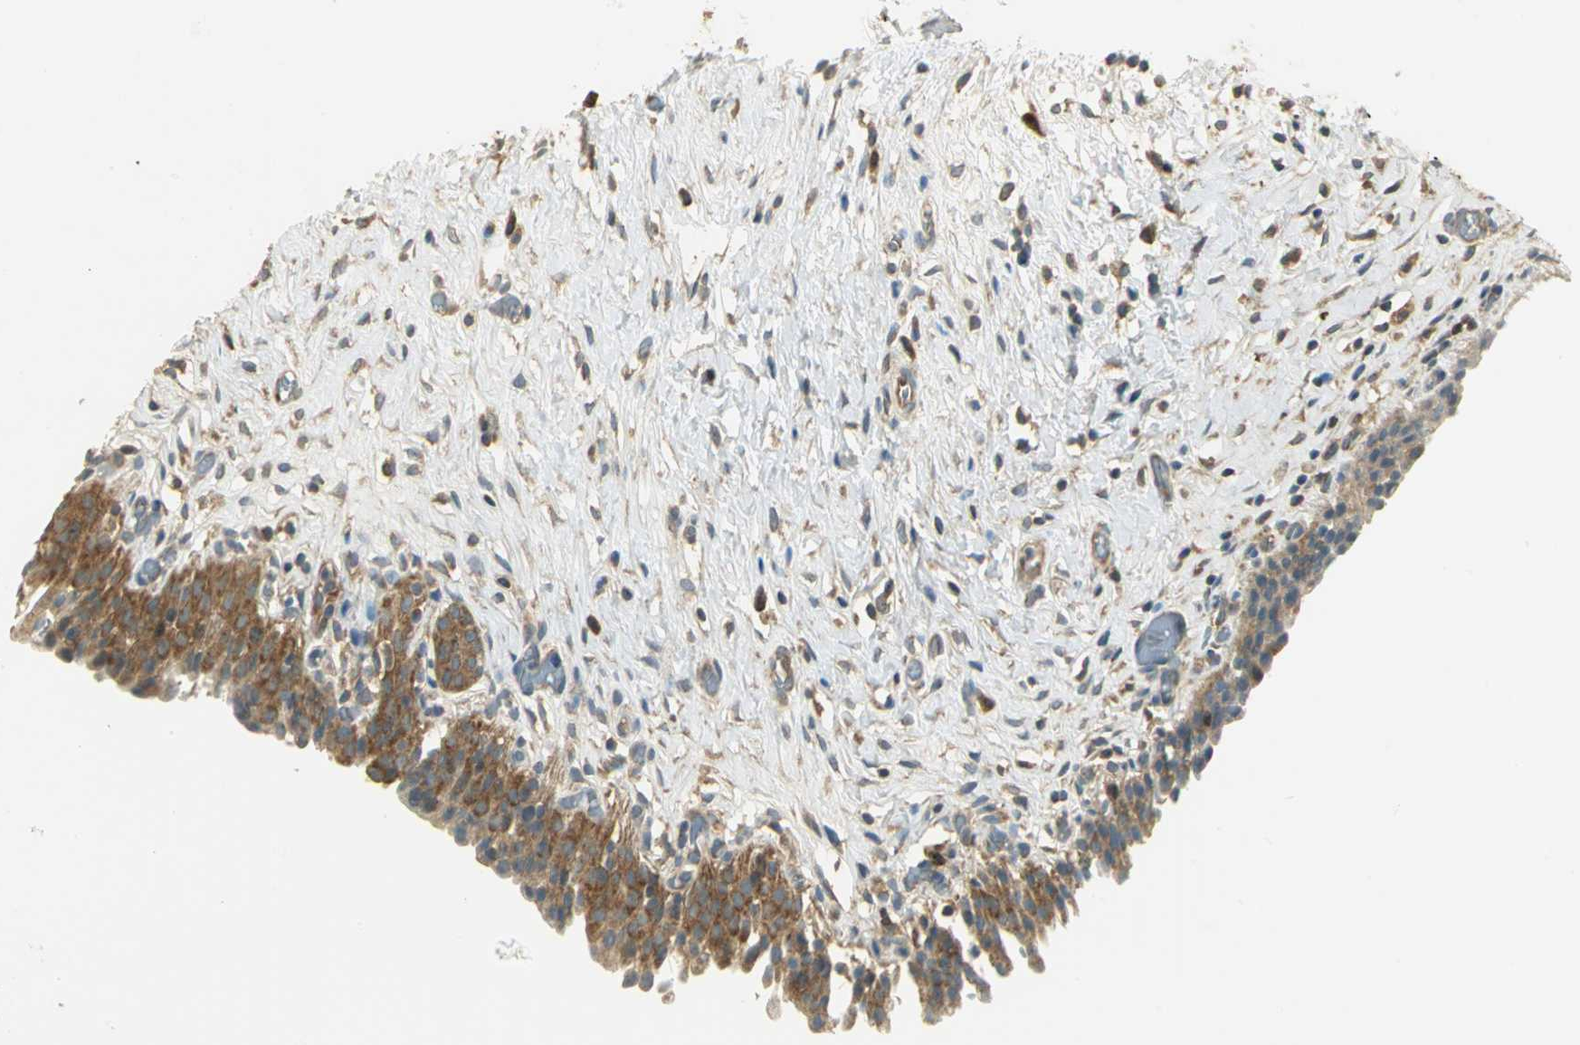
{"staining": {"intensity": "strong", "quantity": ">75%", "location": "cytoplasmic/membranous"}, "tissue": "urinary bladder", "cell_type": "Urothelial cells", "image_type": "normal", "snomed": [{"axis": "morphology", "description": "Normal tissue, NOS"}, {"axis": "topography", "description": "Urinary bladder"}], "caption": "A histopathology image of human urinary bladder stained for a protein demonstrates strong cytoplasmic/membranous brown staining in urothelial cells. The protein of interest is stained brown, and the nuclei are stained in blue (DAB IHC with brightfield microscopy, high magnification).", "gene": "RARS1", "patient": {"sex": "male", "age": 51}}